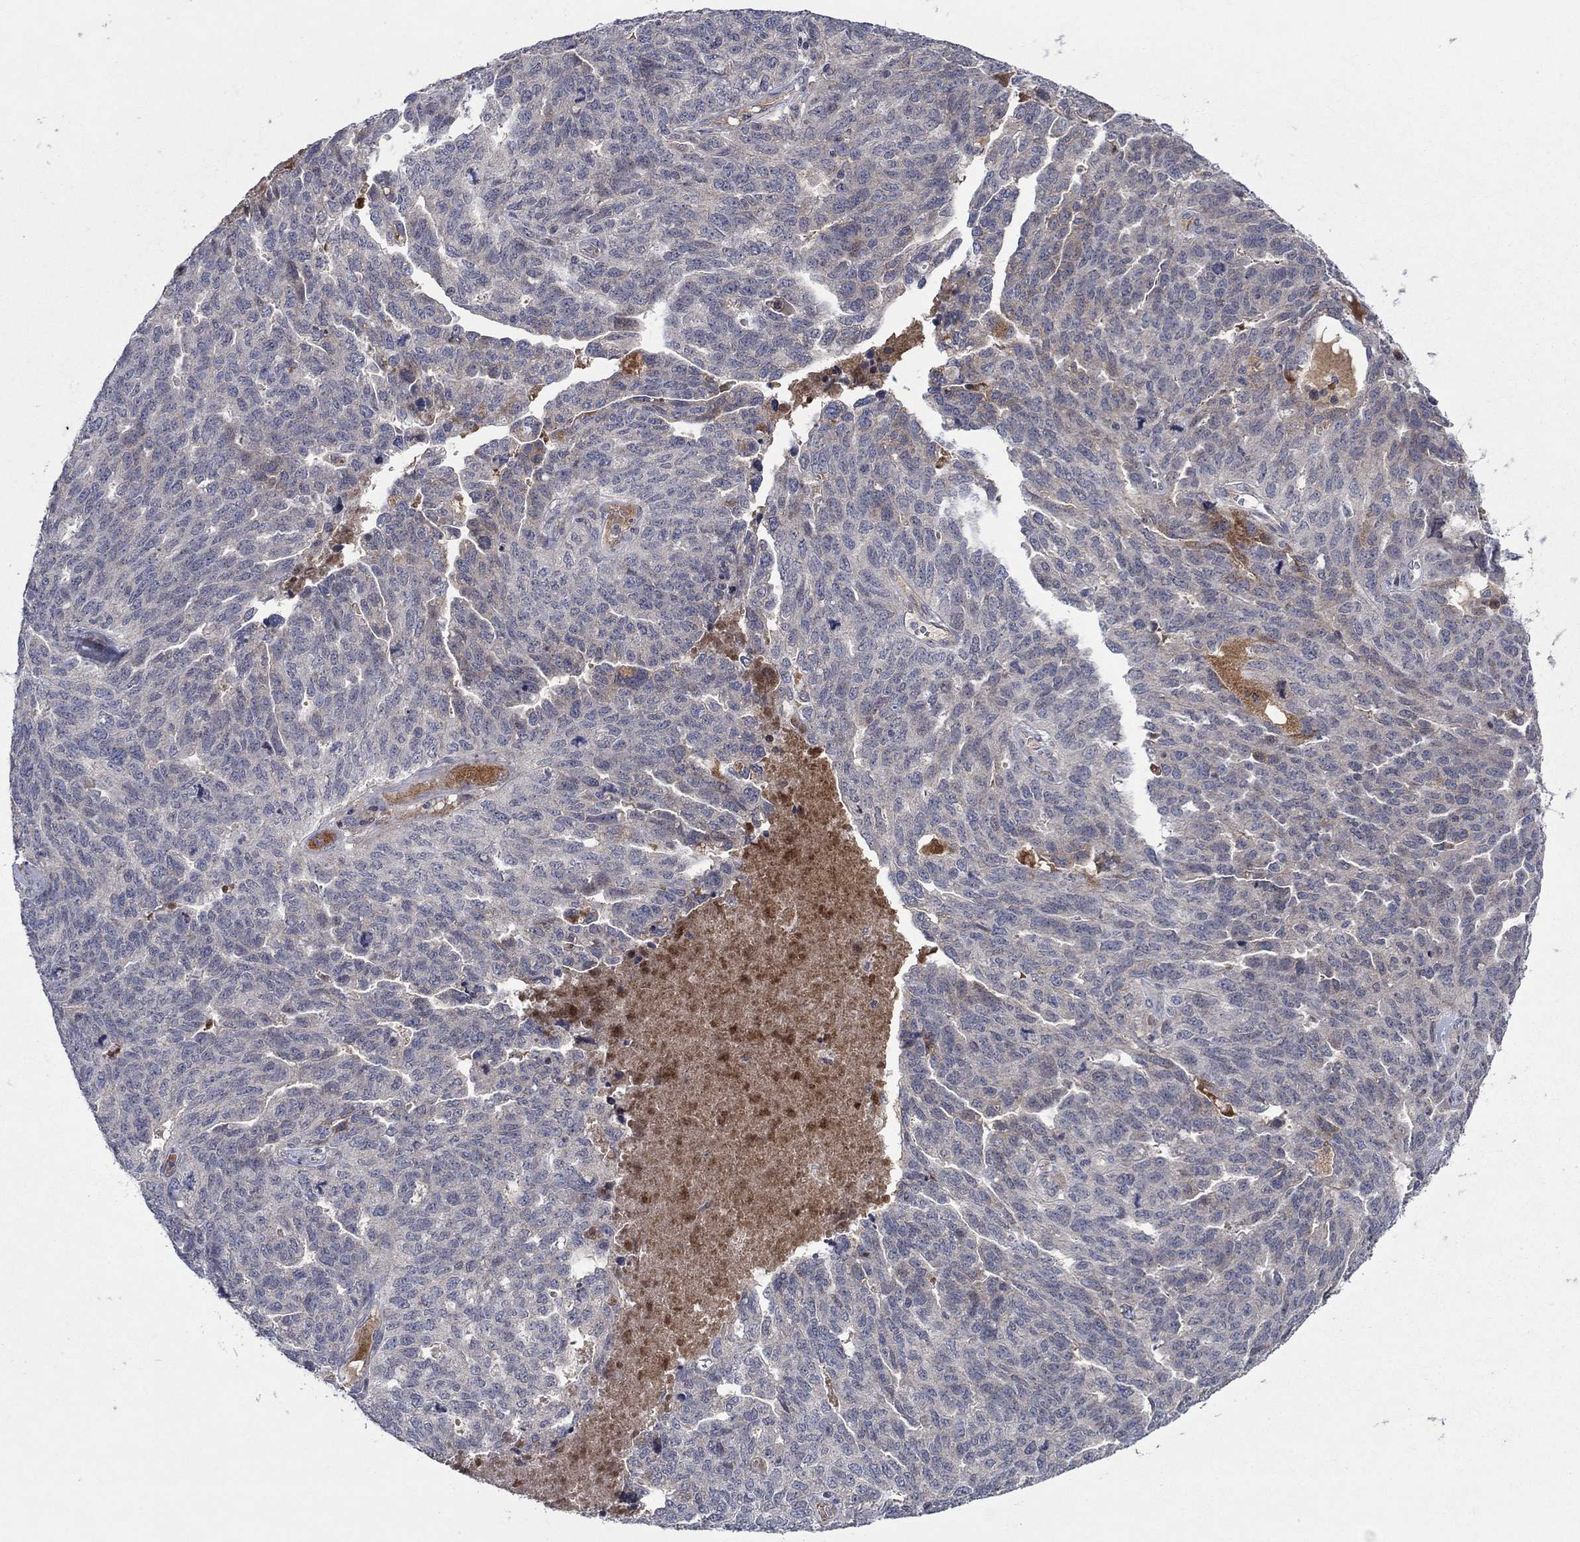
{"staining": {"intensity": "negative", "quantity": "none", "location": "none"}, "tissue": "ovarian cancer", "cell_type": "Tumor cells", "image_type": "cancer", "snomed": [{"axis": "morphology", "description": "Cystadenocarcinoma, serous, NOS"}, {"axis": "topography", "description": "Ovary"}], "caption": "IHC of ovarian cancer displays no positivity in tumor cells. (Stains: DAB (3,3'-diaminobenzidine) IHC with hematoxylin counter stain, Microscopy: brightfield microscopy at high magnification).", "gene": "IL4", "patient": {"sex": "female", "age": 71}}